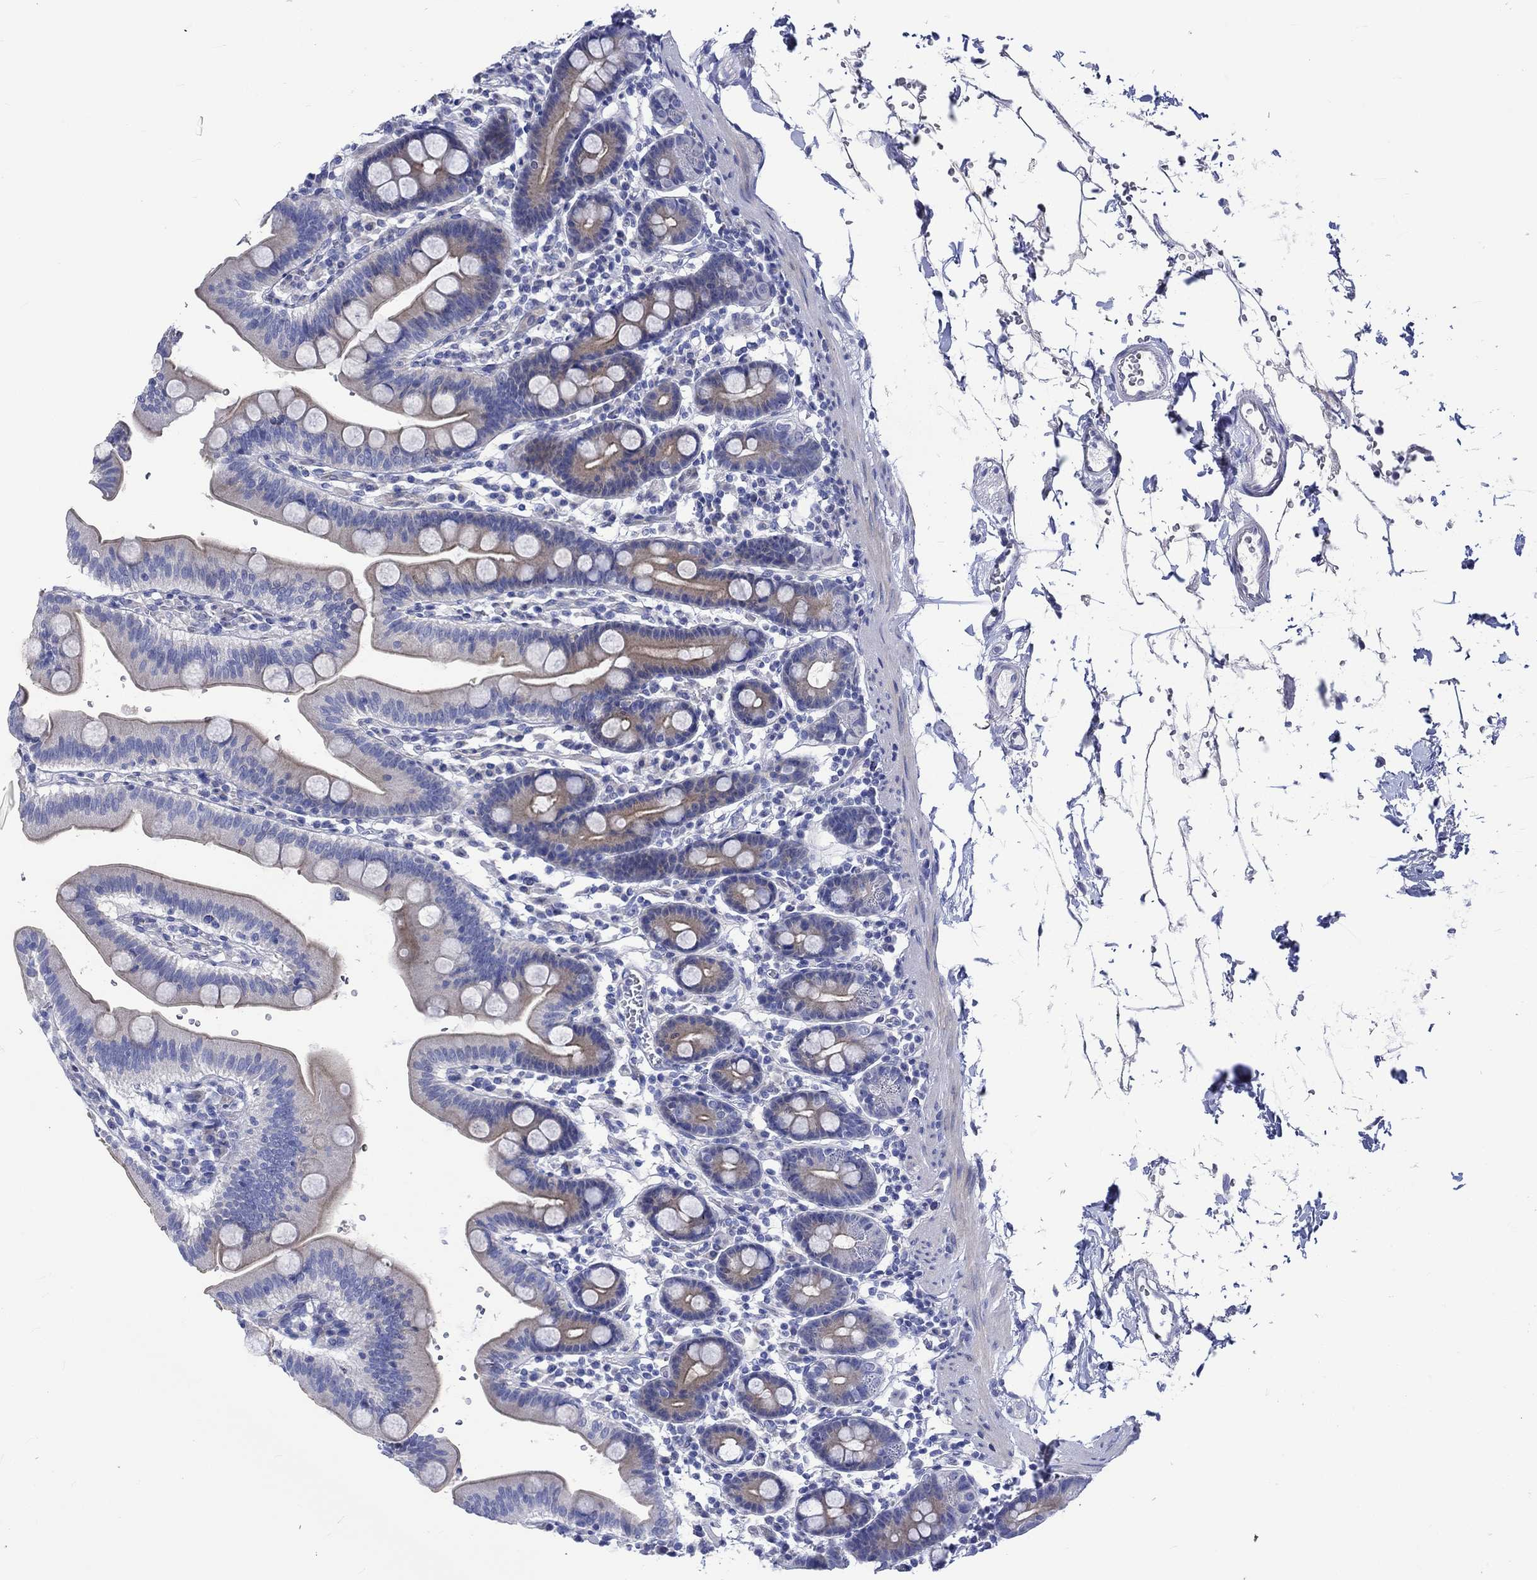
{"staining": {"intensity": "moderate", "quantity": "<25%", "location": "cytoplasmic/membranous"}, "tissue": "duodenum", "cell_type": "Glandular cells", "image_type": "normal", "snomed": [{"axis": "morphology", "description": "Normal tissue, NOS"}, {"axis": "topography", "description": "Duodenum"}], "caption": "The immunohistochemical stain shows moderate cytoplasmic/membranous positivity in glandular cells of benign duodenum.", "gene": "NRIP3", "patient": {"sex": "male", "age": 59}}